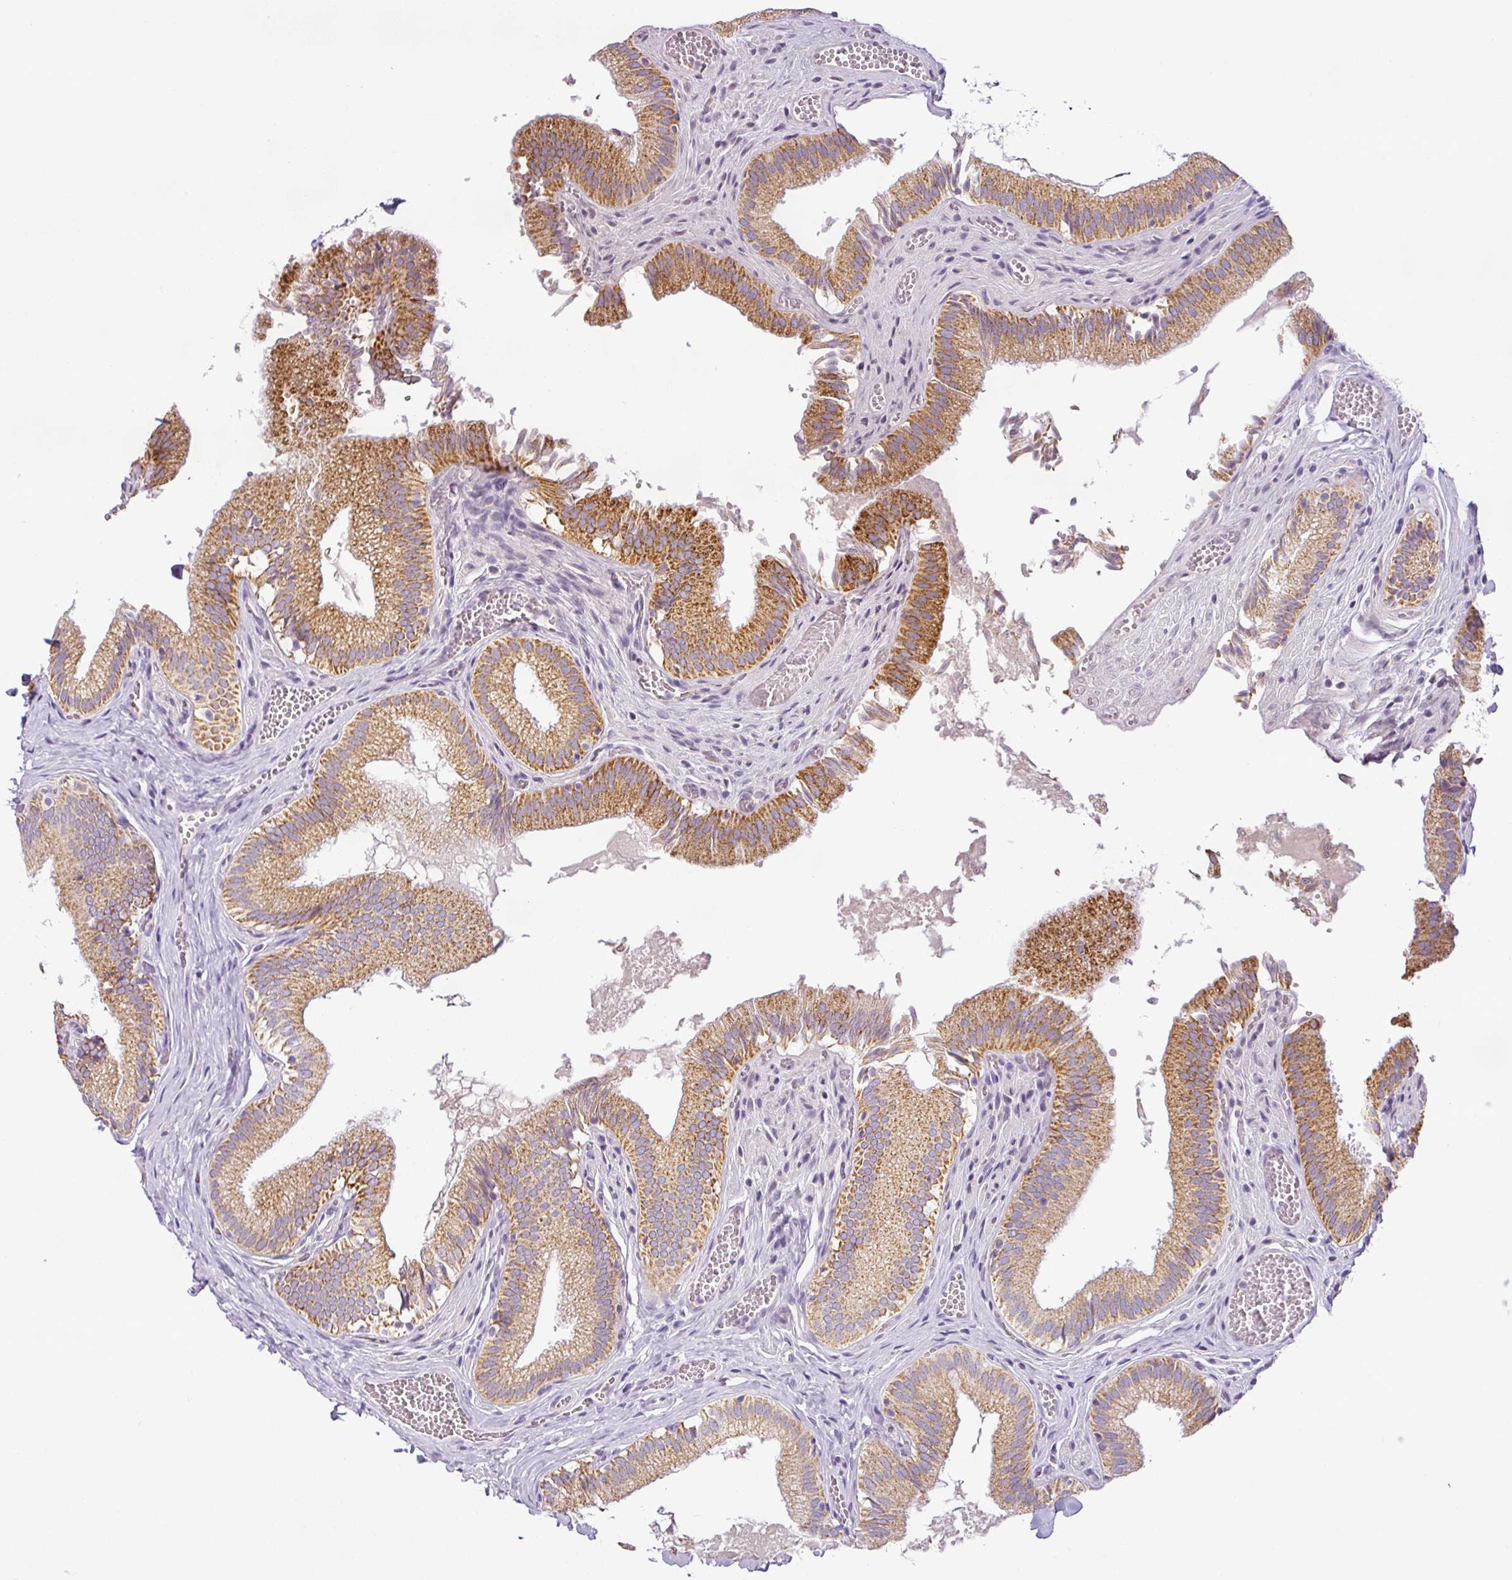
{"staining": {"intensity": "moderate", "quantity": ">75%", "location": "cytoplasmic/membranous"}, "tissue": "gallbladder", "cell_type": "Glandular cells", "image_type": "normal", "snomed": [{"axis": "morphology", "description": "Normal tissue, NOS"}, {"axis": "topography", "description": "Gallbladder"}, {"axis": "topography", "description": "Peripheral nerve tissue"}], "caption": "IHC of benign gallbladder exhibits medium levels of moderate cytoplasmic/membranous positivity in about >75% of glandular cells. Nuclei are stained in blue.", "gene": "HMCN2", "patient": {"sex": "male", "age": 17}}